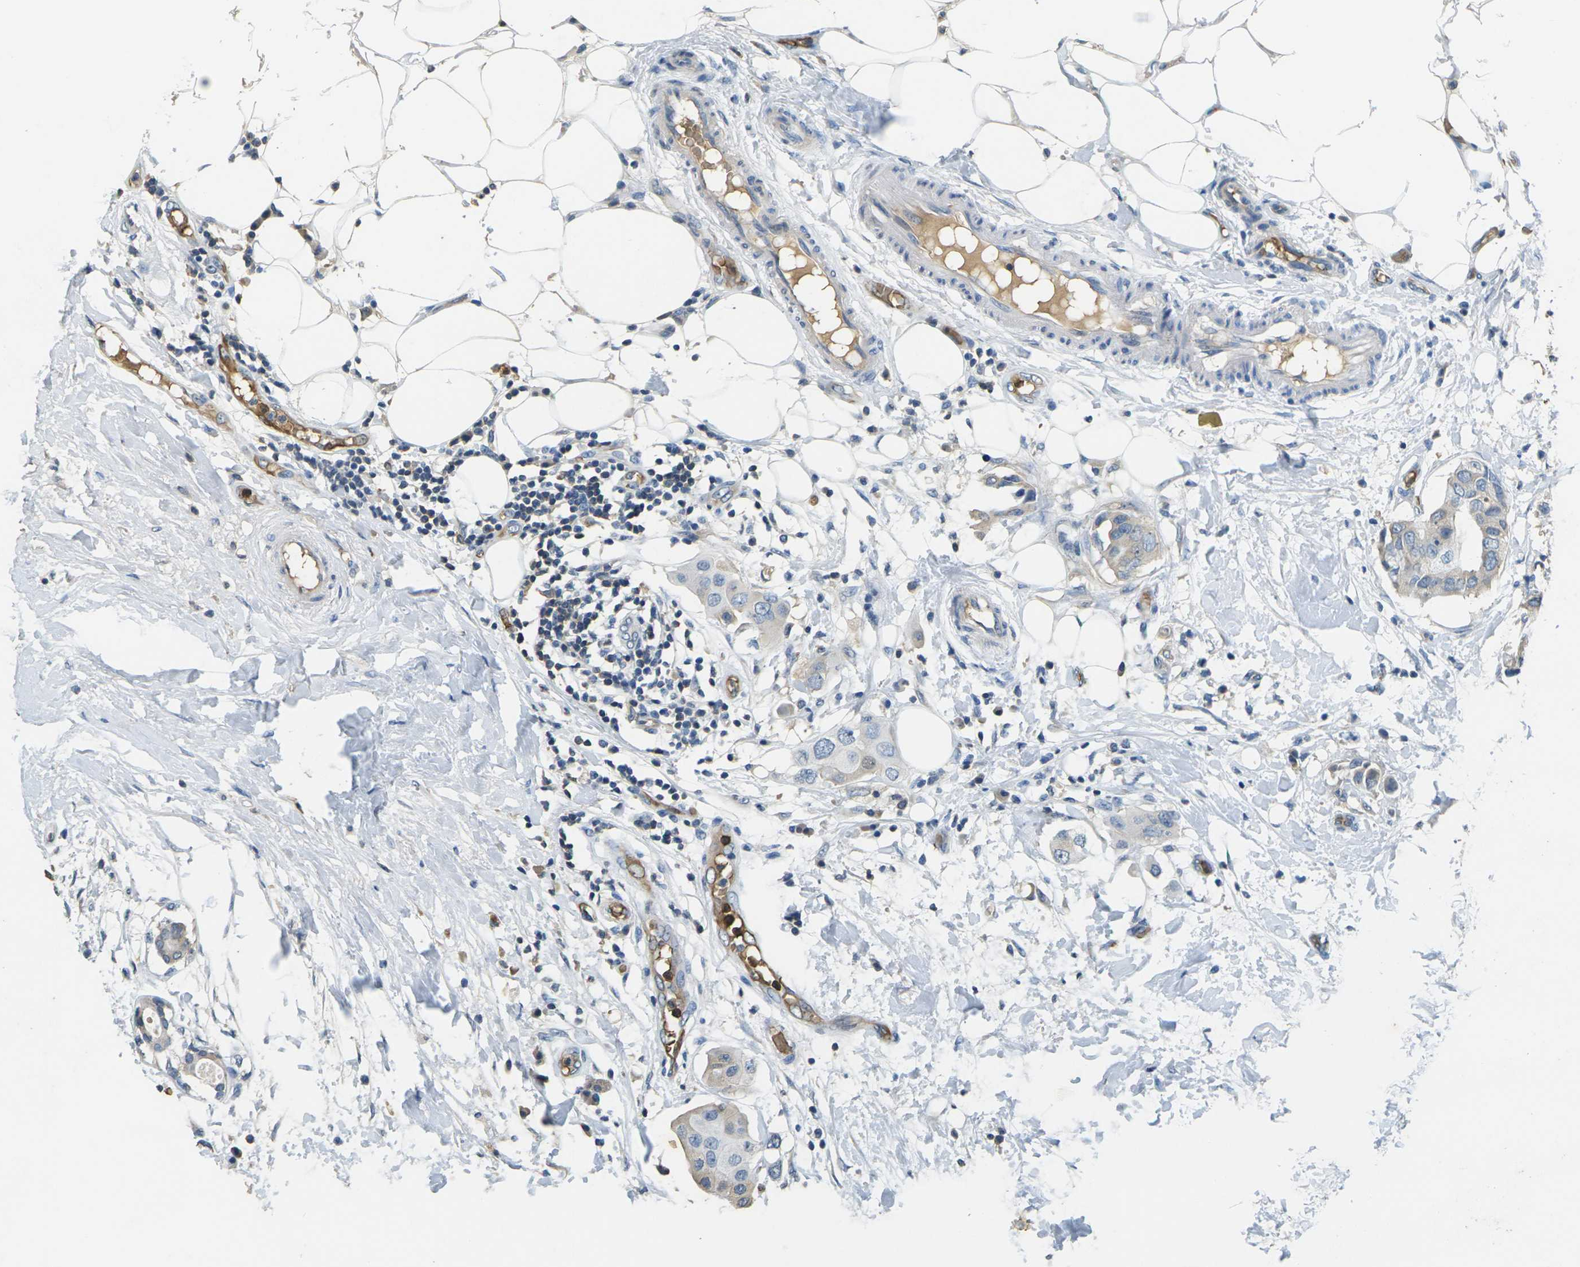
{"staining": {"intensity": "weak", "quantity": "<25%", "location": "cytoplasmic/membranous"}, "tissue": "breast cancer", "cell_type": "Tumor cells", "image_type": "cancer", "snomed": [{"axis": "morphology", "description": "Duct carcinoma"}, {"axis": "topography", "description": "Breast"}], "caption": "High power microscopy image of an immunohistochemistry micrograph of breast cancer (infiltrating ductal carcinoma), revealing no significant staining in tumor cells.", "gene": "HBB", "patient": {"sex": "female", "age": 40}}